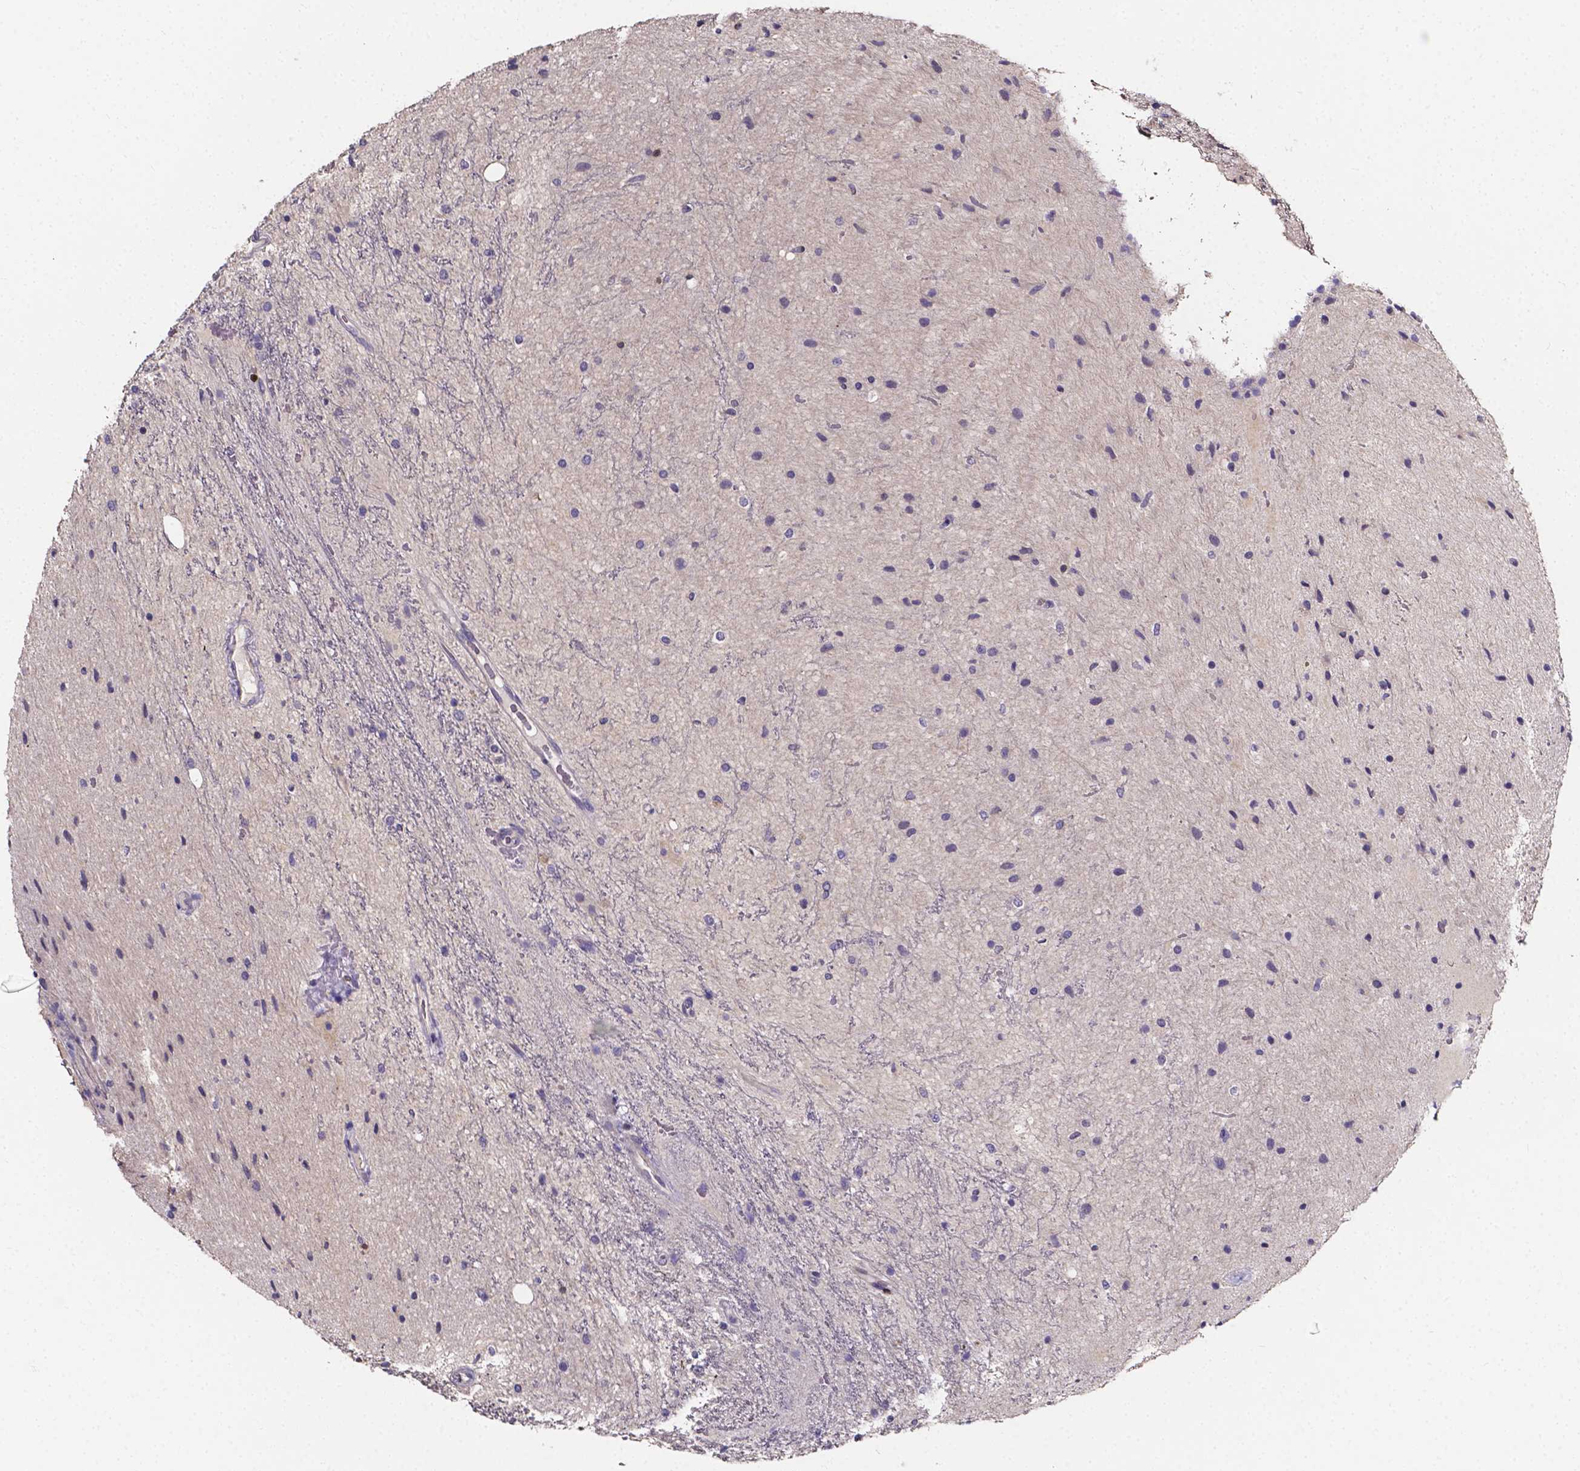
{"staining": {"intensity": "negative", "quantity": "none", "location": "none"}, "tissue": "glioma", "cell_type": "Tumor cells", "image_type": "cancer", "snomed": [{"axis": "morphology", "description": "Glioma, malignant, Low grade"}, {"axis": "topography", "description": "Cerebellum"}], "caption": "Immunohistochemical staining of human low-grade glioma (malignant) demonstrates no significant expression in tumor cells.", "gene": "THEMIS", "patient": {"sex": "female", "age": 14}}